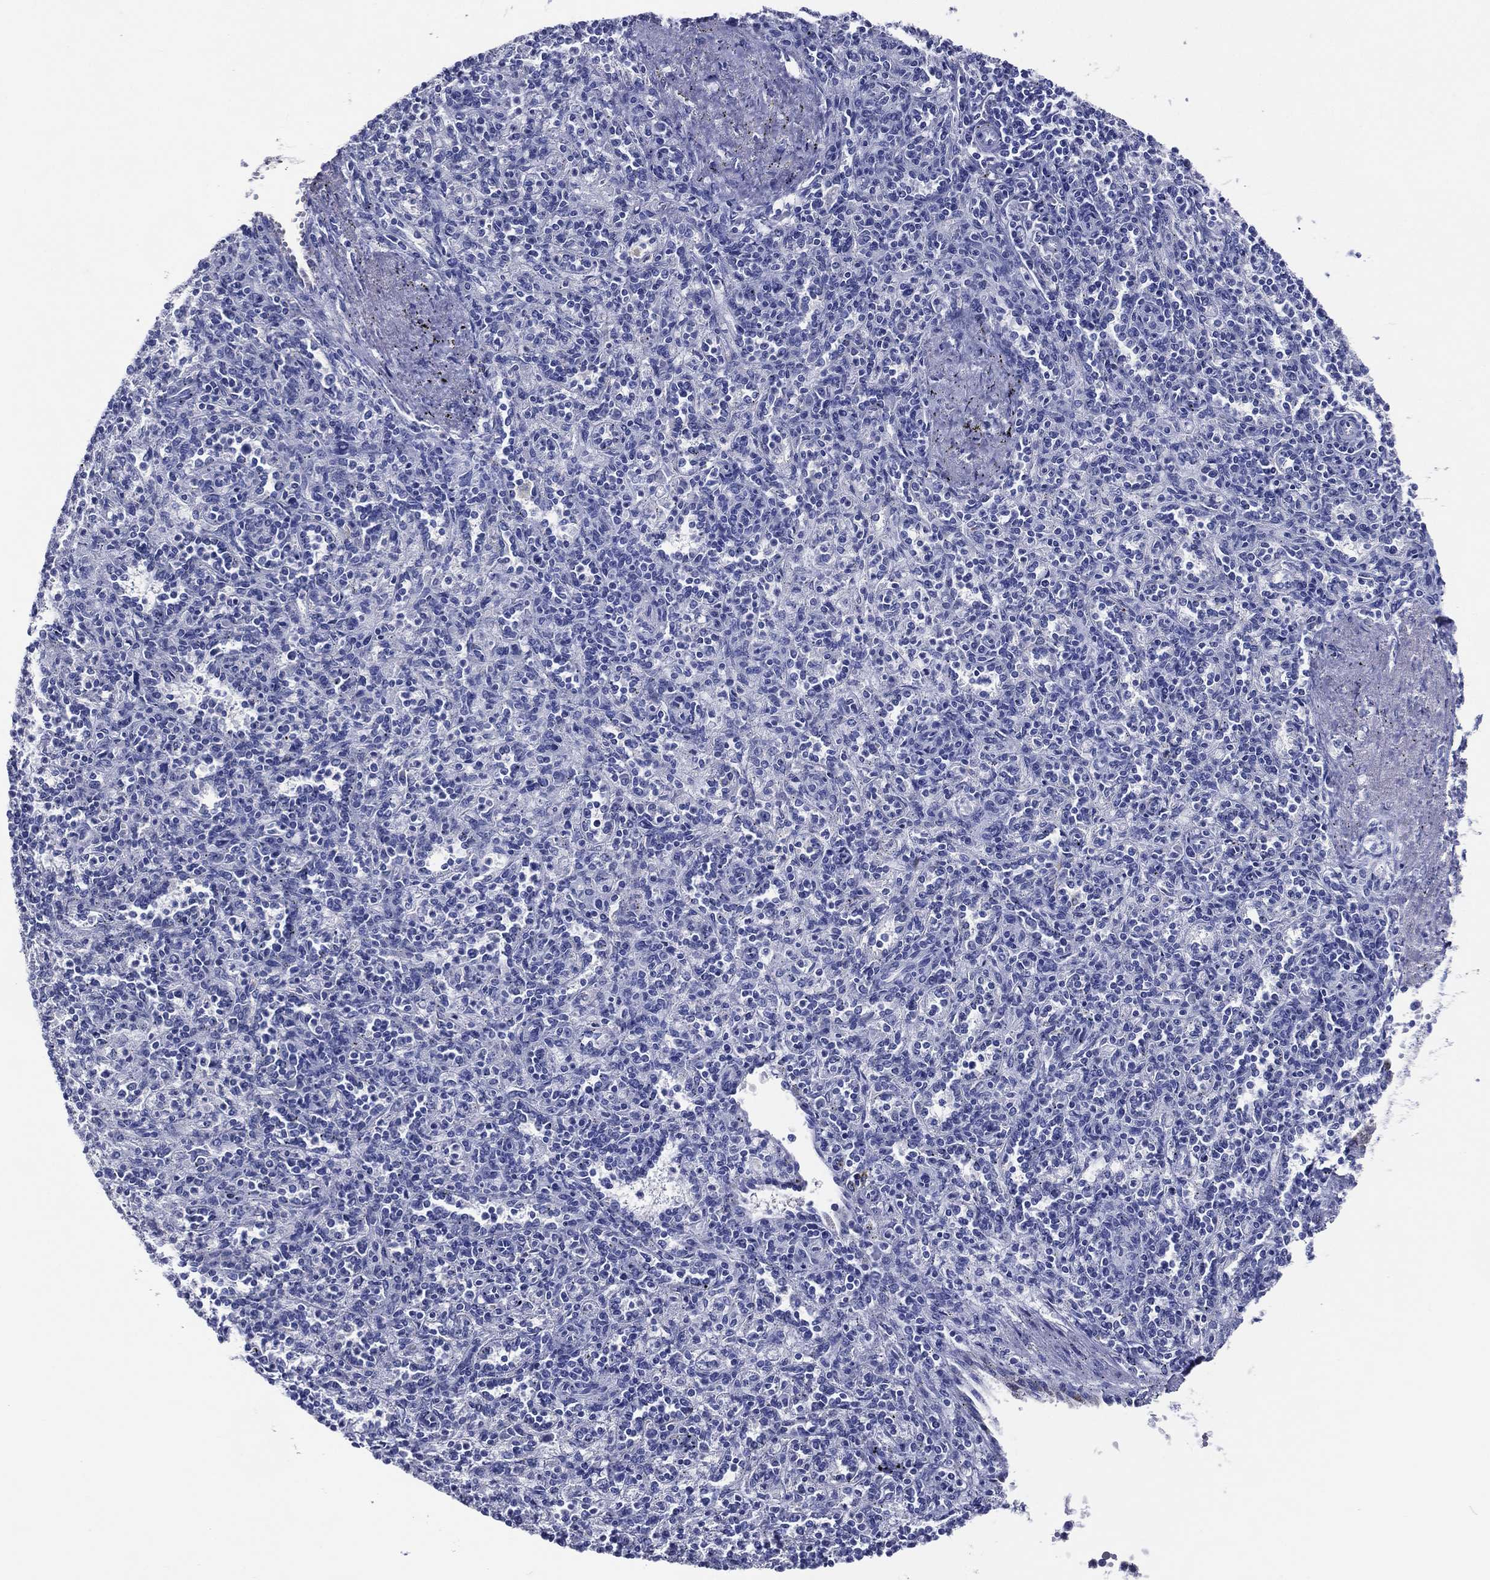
{"staining": {"intensity": "negative", "quantity": "none", "location": "none"}, "tissue": "spleen", "cell_type": "Cells in red pulp", "image_type": "normal", "snomed": [{"axis": "morphology", "description": "Normal tissue, NOS"}, {"axis": "topography", "description": "Spleen"}], "caption": "The image exhibits no staining of cells in red pulp in normal spleen.", "gene": "ACE2", "patient": {"sex": "male", "age": 69}}